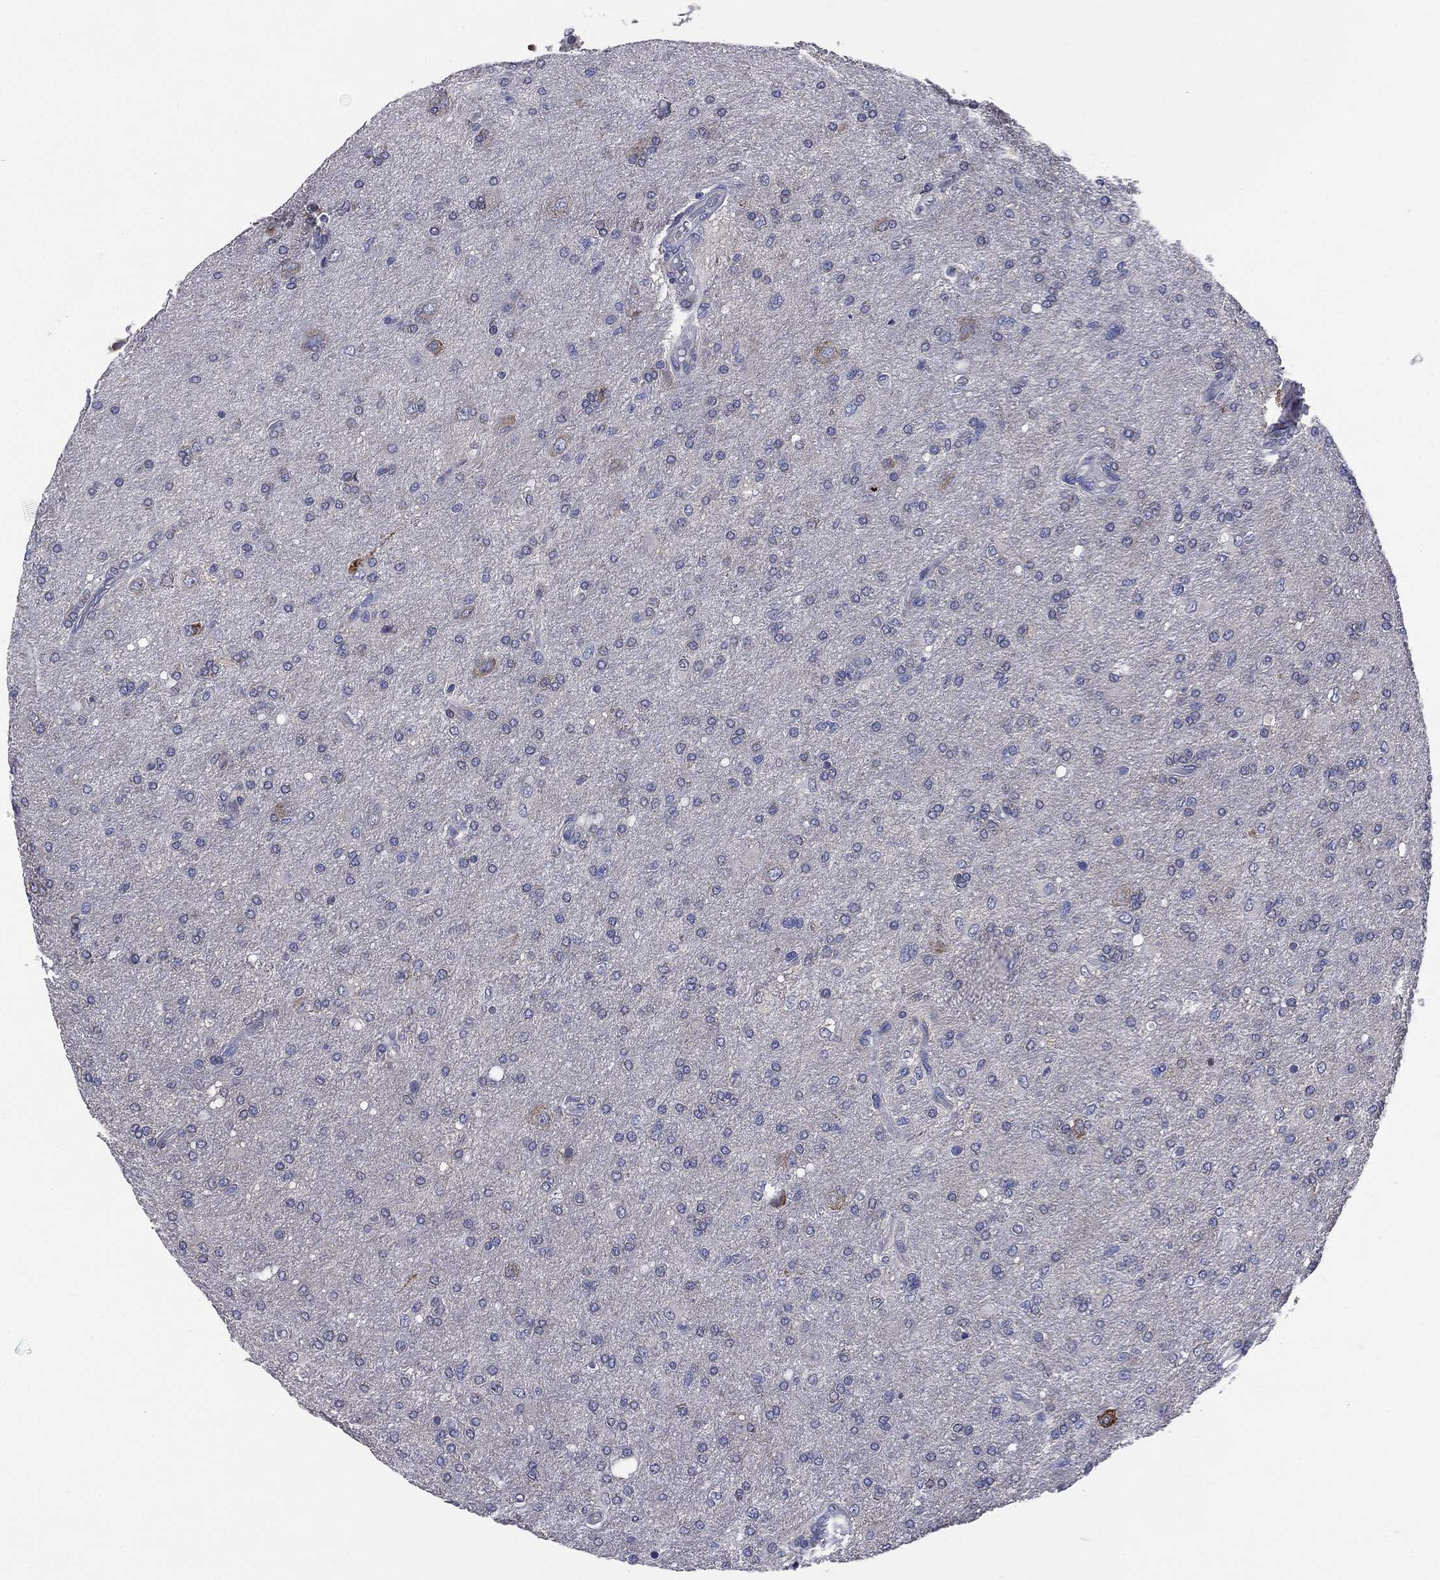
{"staining": {"intensity": "negative", "quantity": "none", "location": "none"}, "tissue": "glioma", "cell_type": "Tumor cells", "image_type": "cancer", "snomed": [{"axis": "morphology", "description": "Glioma, malignant, High grade"}, {"axis": "topography", "description": "Cerebral cortex"}], "caption": "There is no significant staining in tumor cells of malignant glioma (high-grade).", "gene": "PTGS2", "patient": {"sex": "male", "age": 70}}